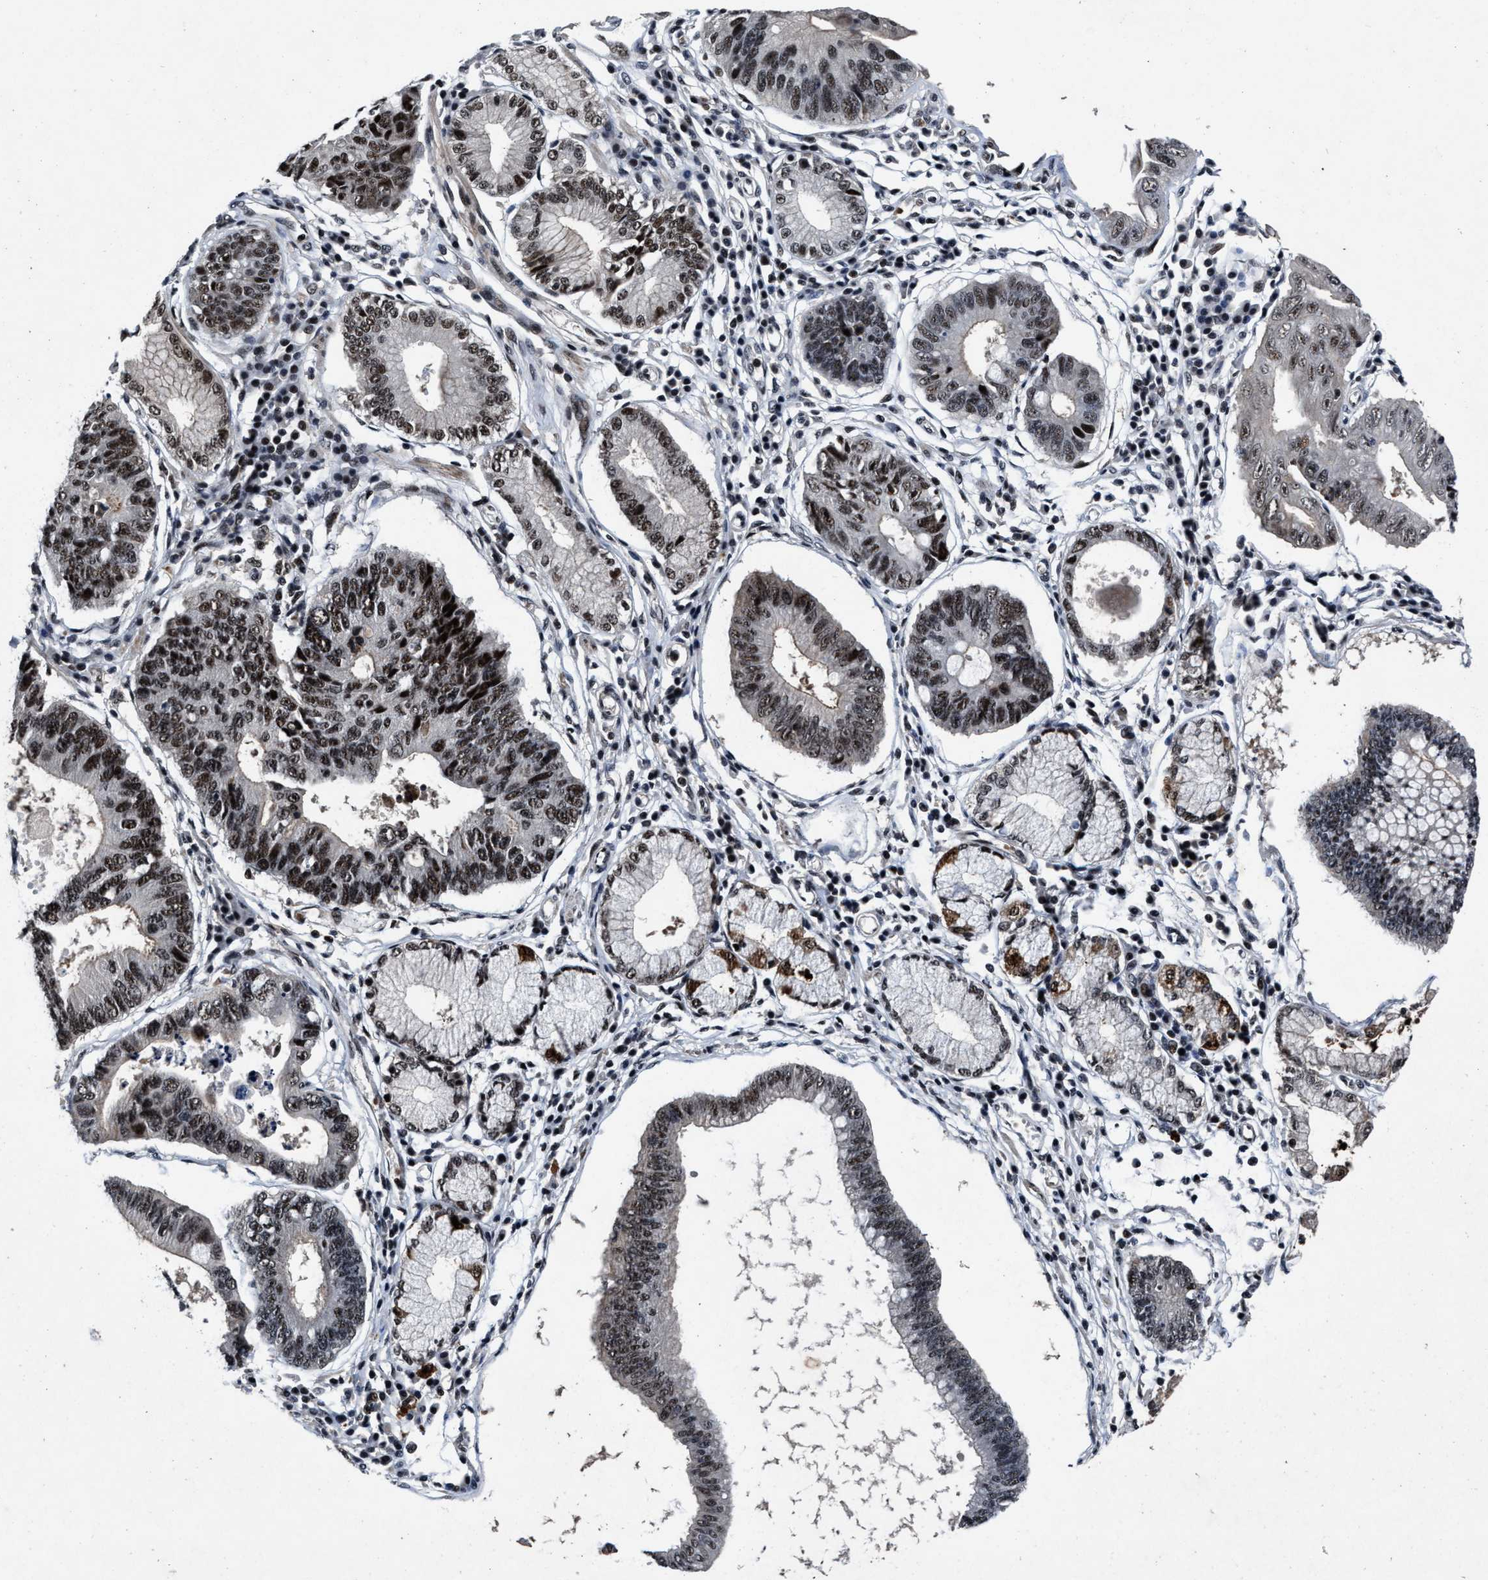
{"staining": {"intensity": "moderate", "quantity": ">75%", "location": "nuclear"}, "tissue": "stomach cancer", "cell_type": "Tumor cells", "image_type": "cancer", "snomed": [{"axis": "morphology", "description": "Adenocarcinoma, NOS"}, {"axis": "topography", "description": "Stomach"}], "caption": "Protein expression analysis of human stomach adenocarcinoma reveals moderate nuclear expression in approximately >75% of tumor cells.", "gene": "ZNF233", "patient": {"sex": "male", "age": 59}}